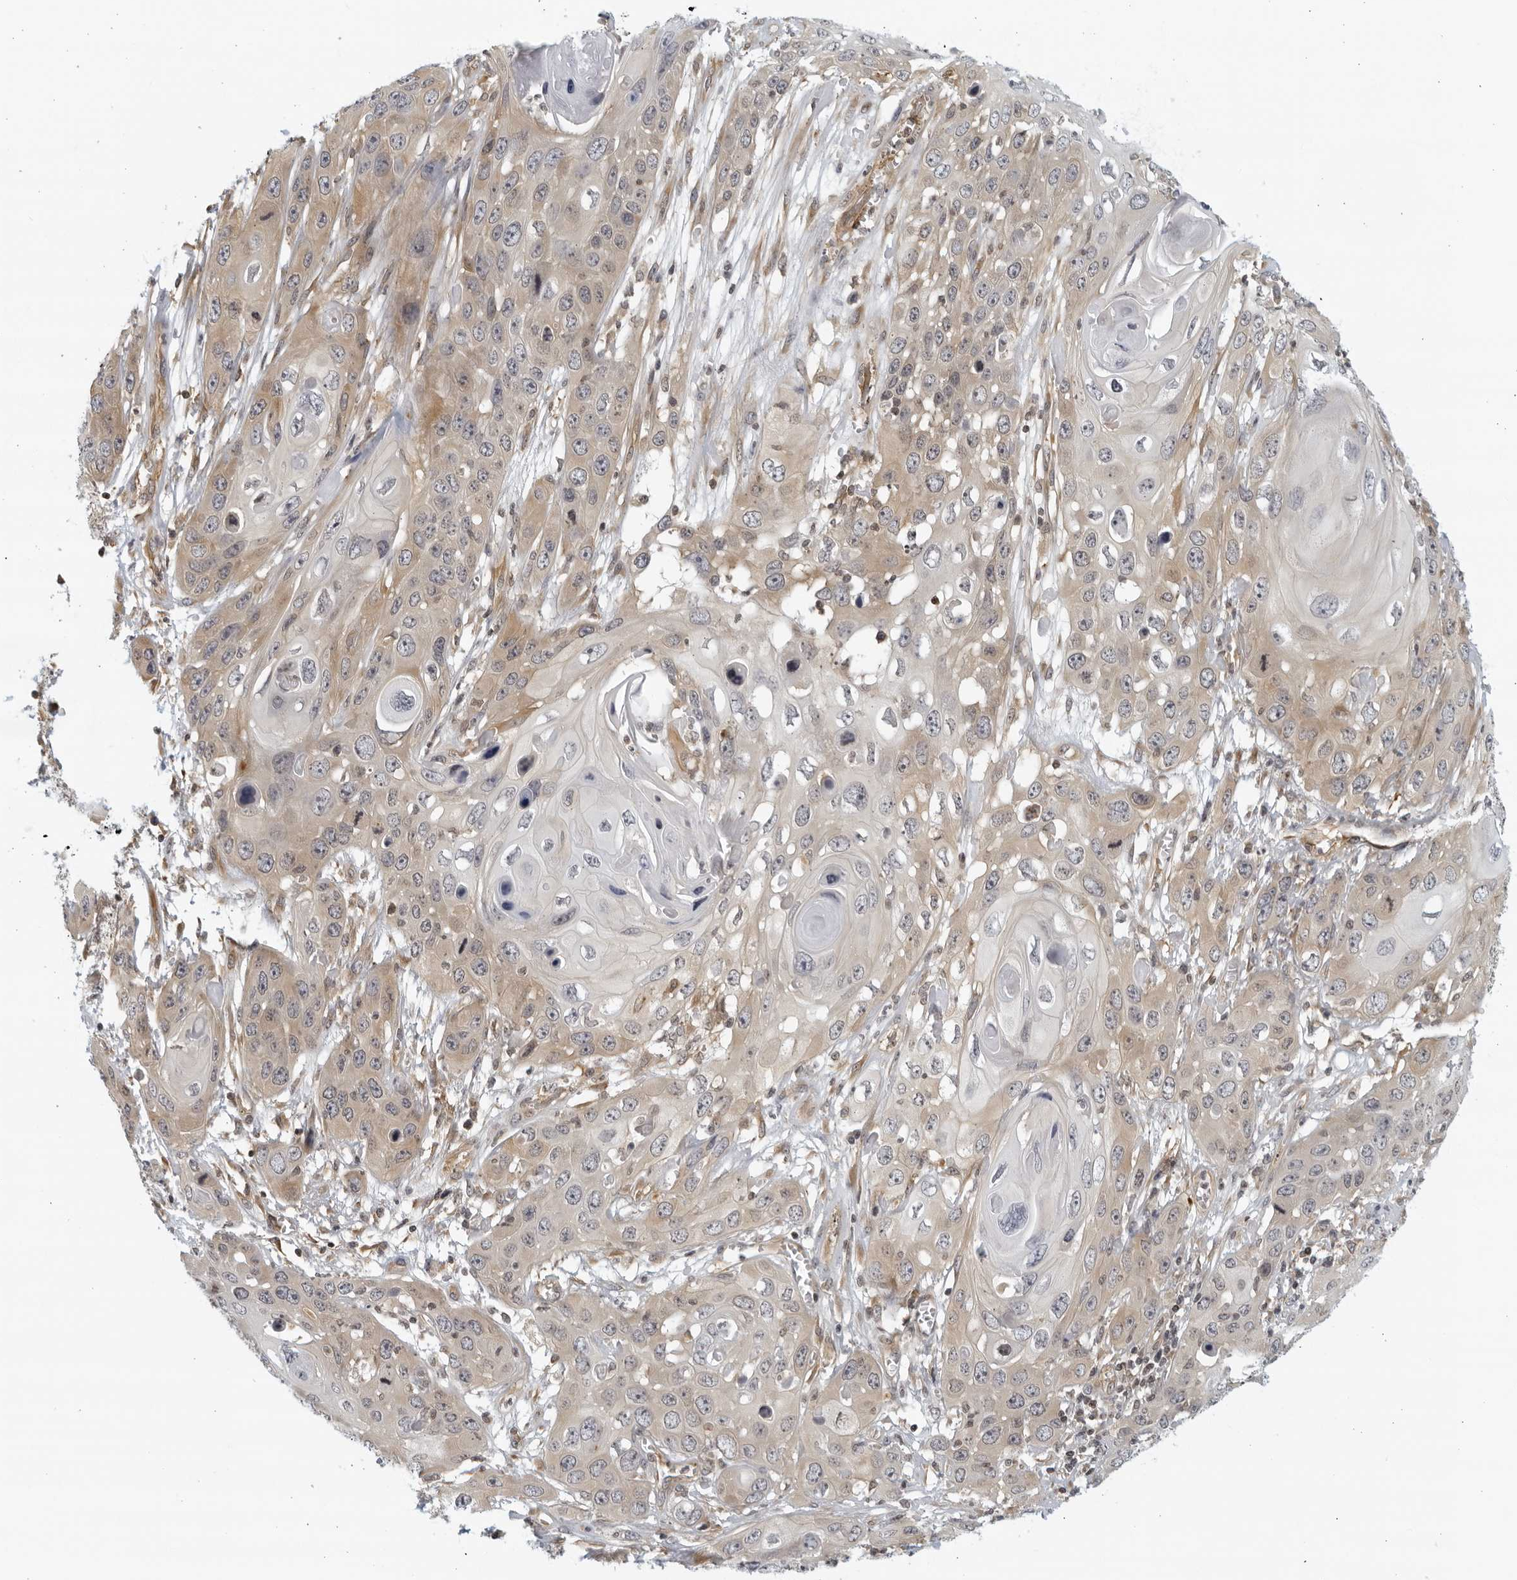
{"staining": {"intensity": "weak", "quantity": ">75%", "location": "cytoplasmic/membranous"}, "tissue": "skin cancer", "cell_type": "Tumor cells", "image_type": "cancer", "snomed": [{"axis": "morphology", "description": "Squamous cell carcinoma, NOS"}, {"axis": "topography", "description": "Skin"}], "caption": "Immunohistochemistry of skin squamous cell carcinoma exhibits low levels of weak cytoplasmic/membranous expression in approximately >75% of tumor cells. Using DAB (brown) and hematoxylin (blue) stains, captured at high magnification using brightfield microscopy.", "gene": "SERTAD4", "patient": {"sex": "male", "age": 55}}